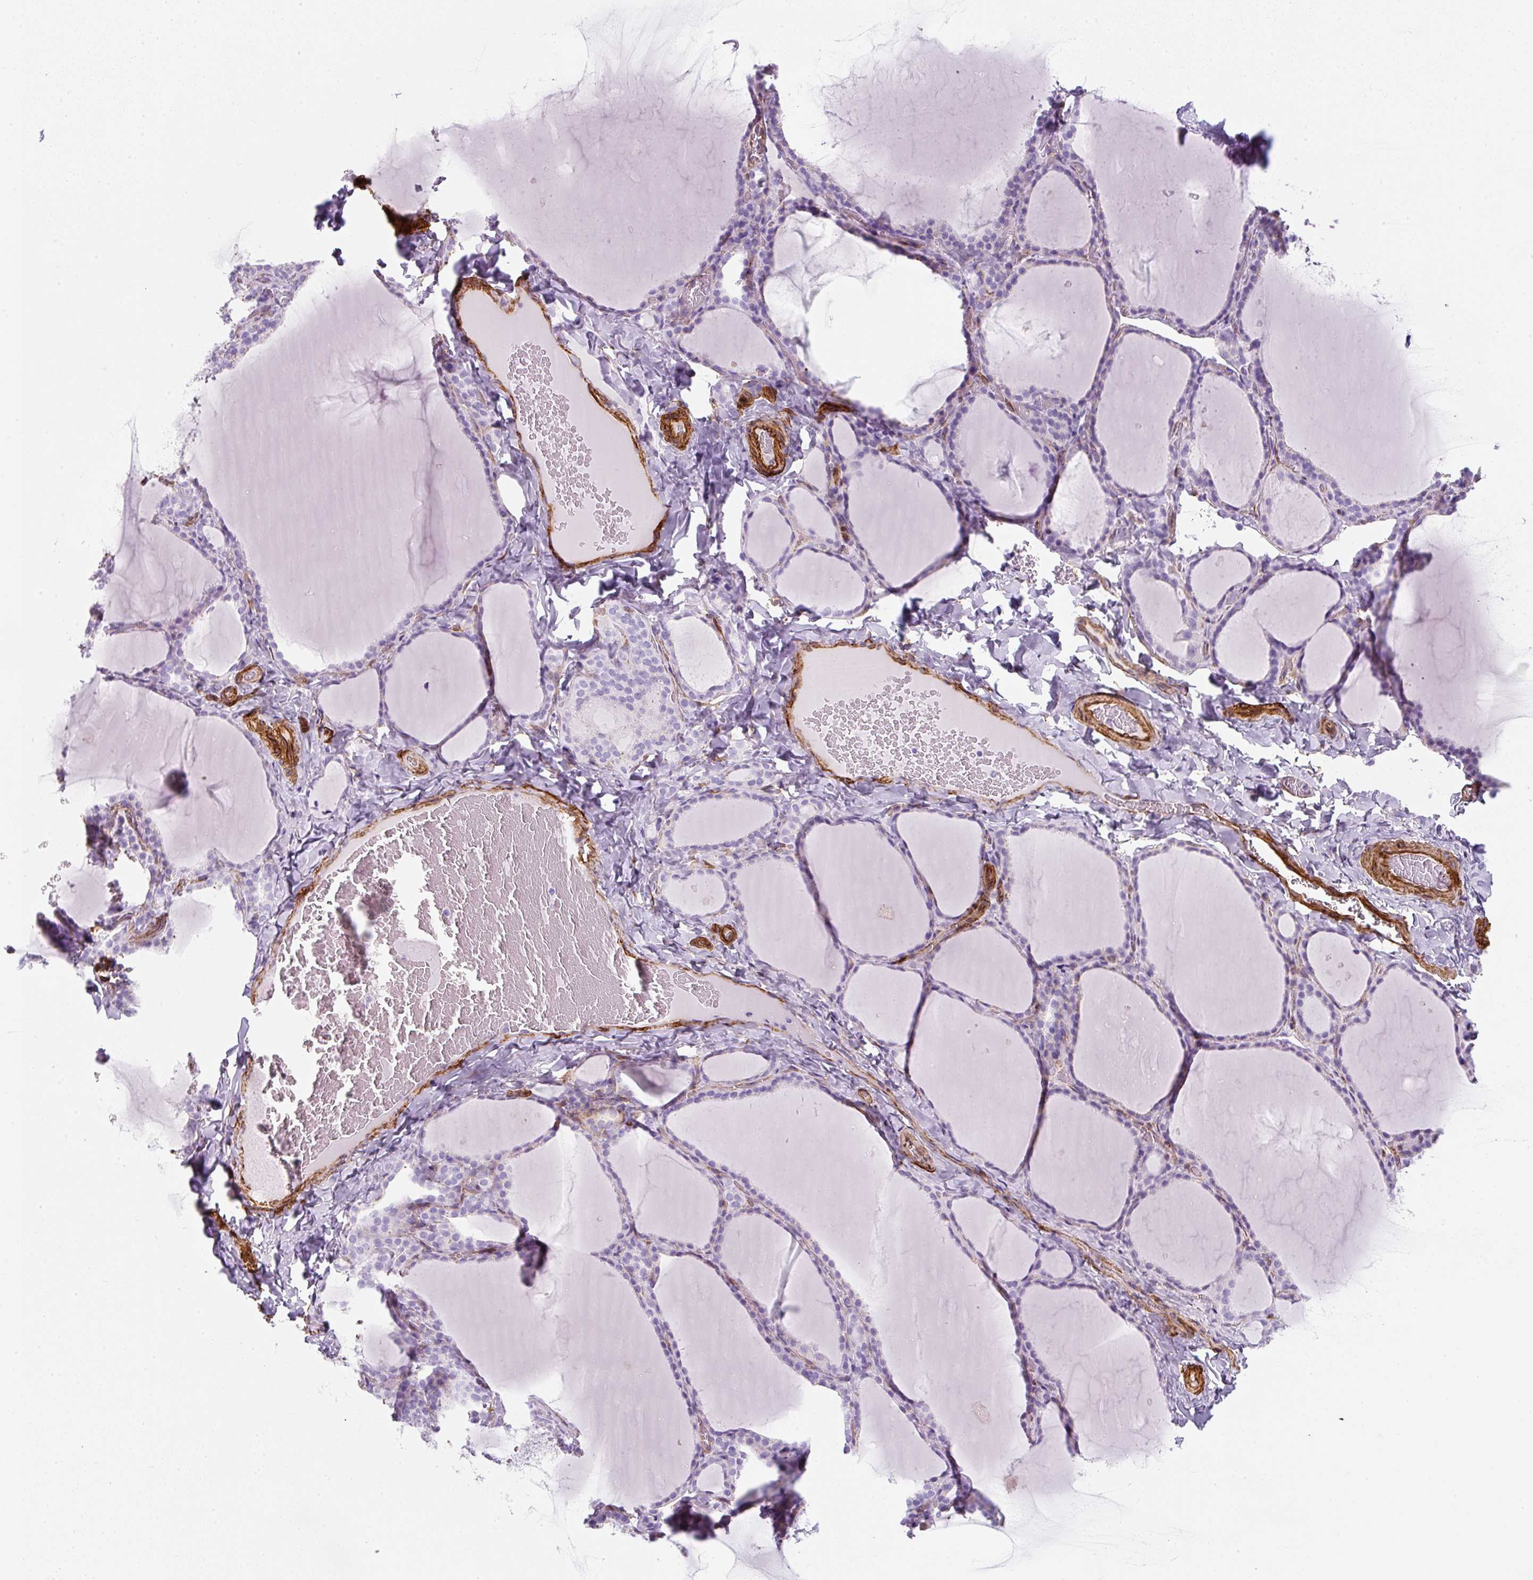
{"staining": {"intensity": "negative", "quantity": "none", "location": "none"}, "tissue": "thyroid gland", "cell_type": "Glandular cells", "image_type": "normal", "snomed": [{"axis": "morphology", "description": "Normal tissue, NOS"}, {"axis": "topography", "description": "Thyroid gland"}], "caption": "A high-resolution image shows immunohistochemistry staining of benign thyroid gland, which shows no significant positivity in glandular cells.", "gene": "CAVIN3", "patient": {"sex": "female", "age": 22}}